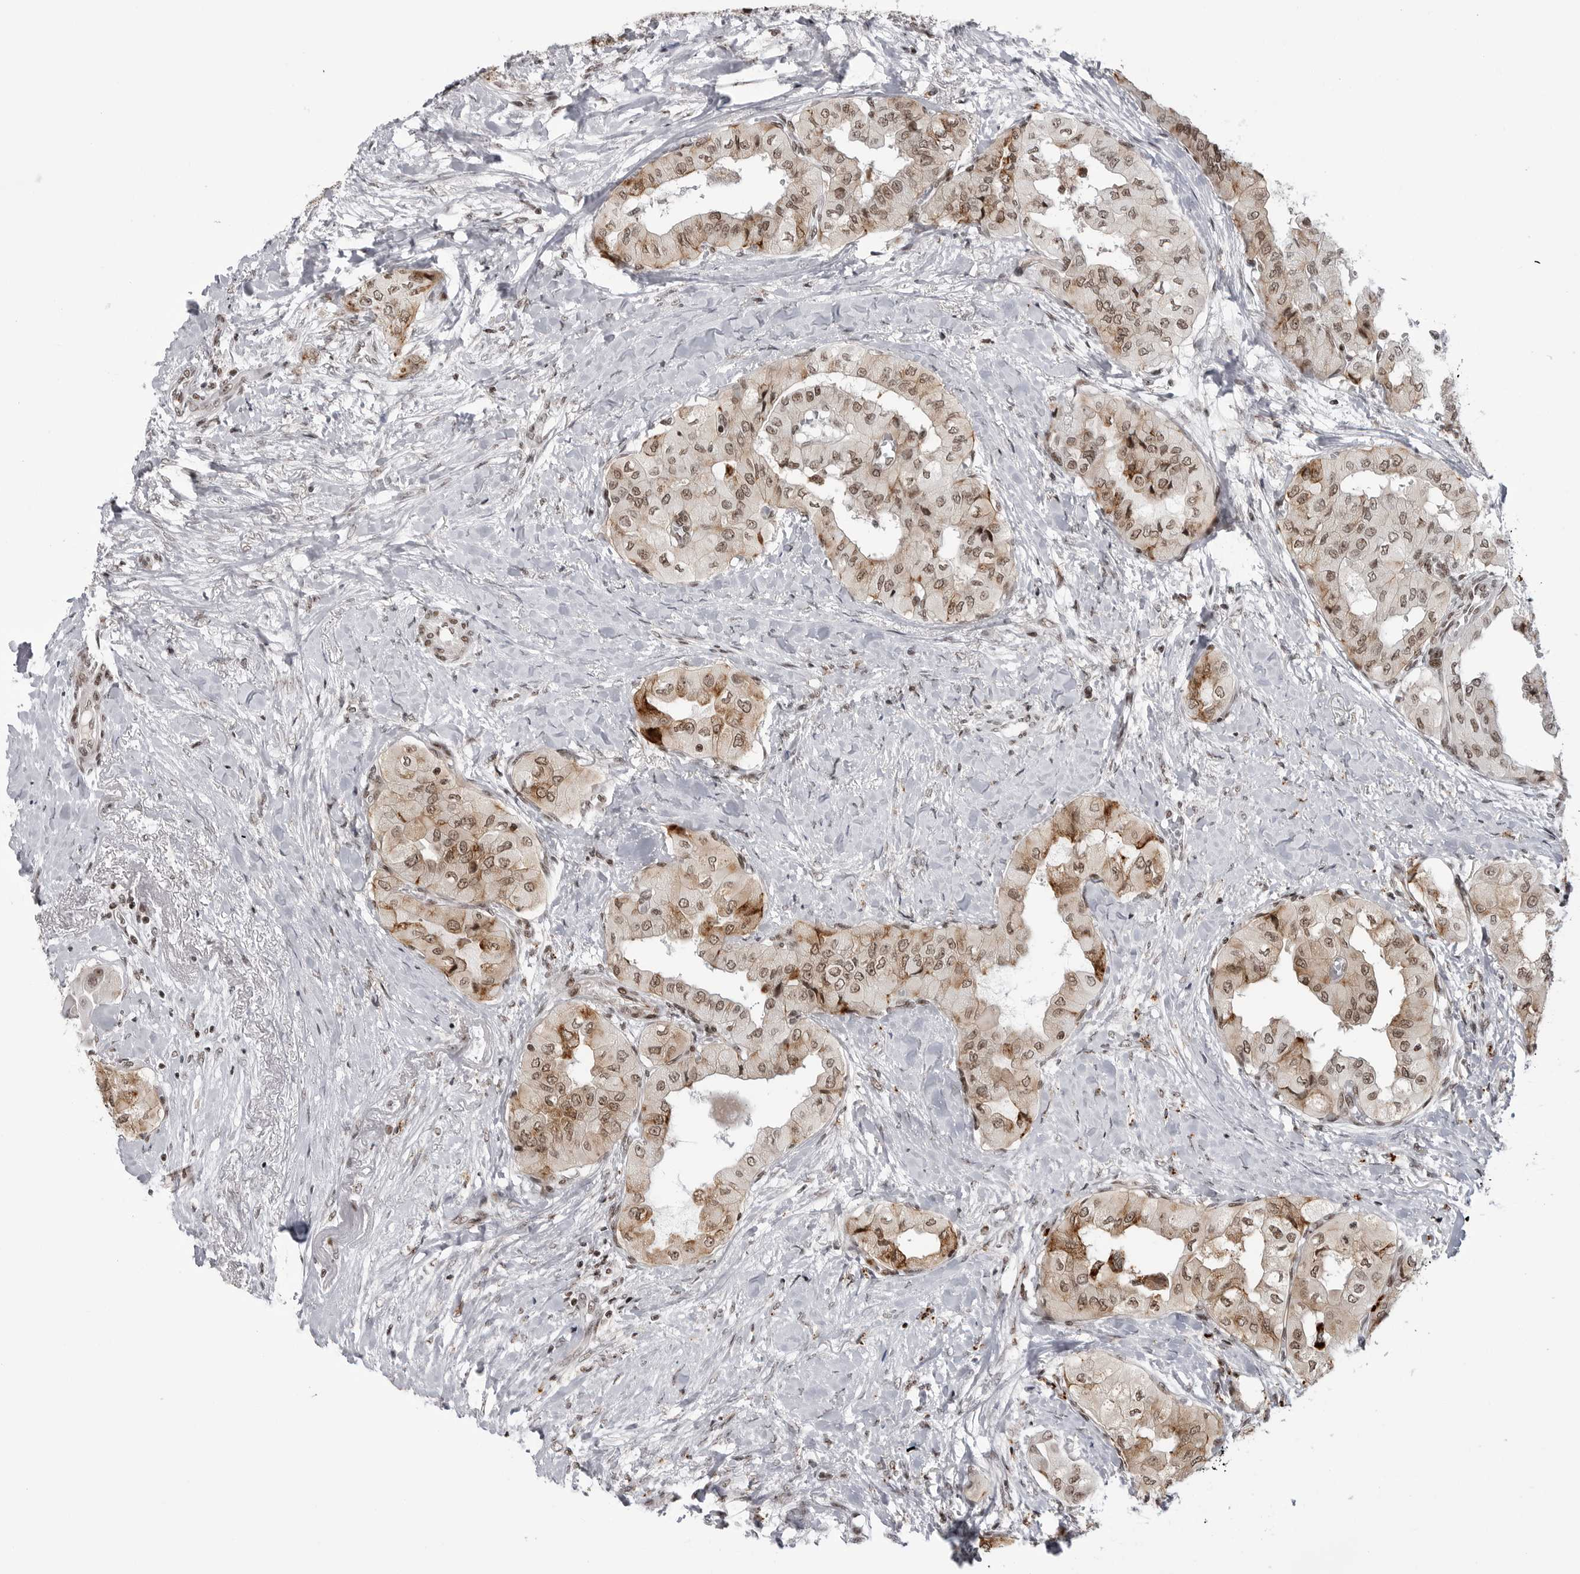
{"staining": {"intensity": "moderate", "quantity": ">75%", "location": "cytoplasmic/membranous,nuclear"}, "tissue": "thyroid cancer", "cell_type": "Tumor cells", "image_type": "cancer", "snomed": [{"axis": "morphology", "description": "Papillary adenocarcinoma, NOS"}, {"axis": "topography", "description": "Thyroid gland"}], "caption": "Immunohistochemistry (IHC) histopathology image of human thyroid cancer stained for a protein (brown), which exhibits medium levels of moderate cytoplasmic/membranous and nuclear positivity in about >75% of tumor cells.", "gene": "TRIM66", "patient": {"sex": "female", "age": 59}}